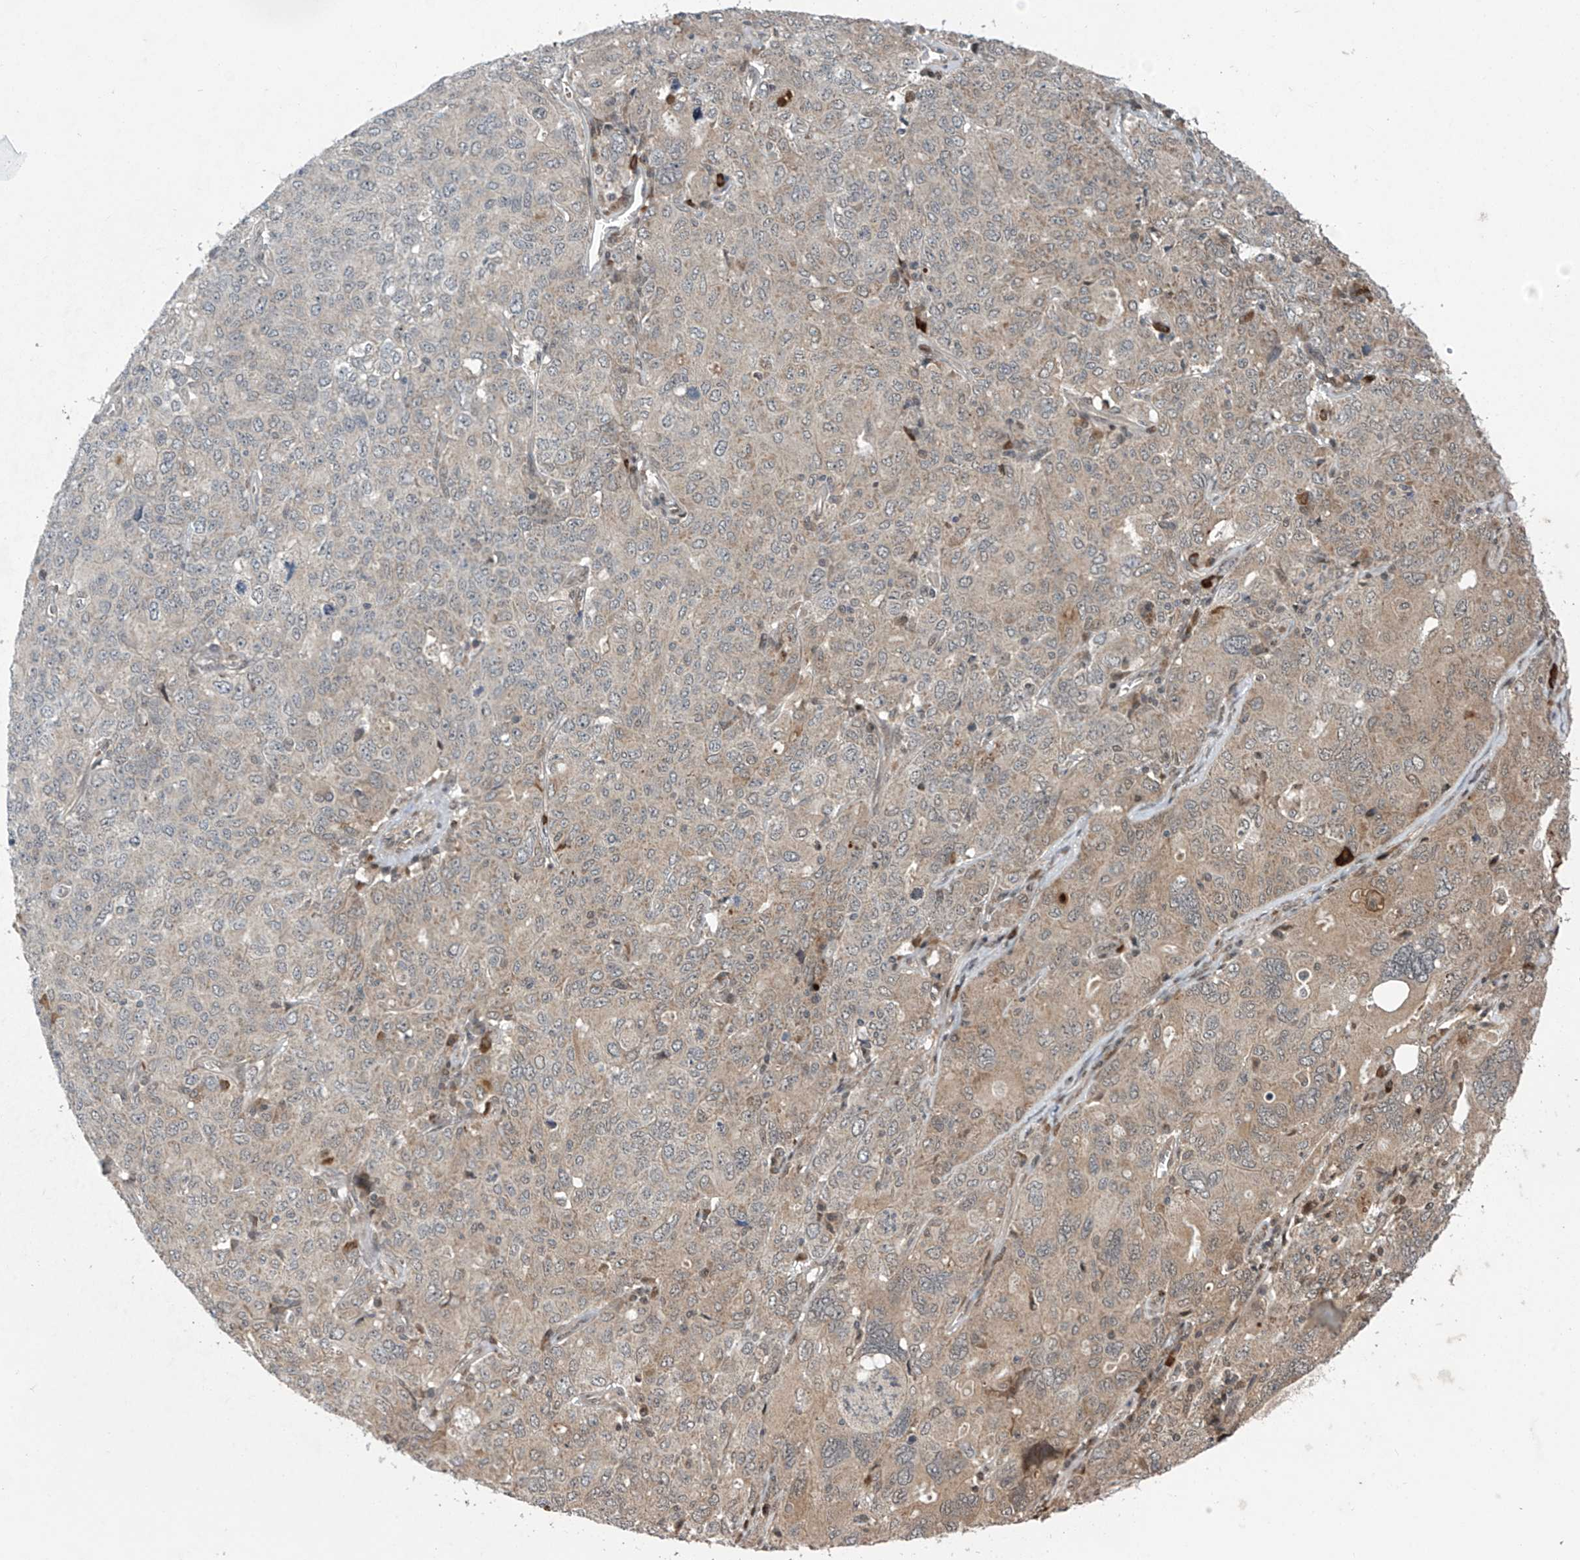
{"staining": {"intensity": "weak", "quantity": "25%-75%", "location": "cytoplasmic/membranous"}, "tissue": "ovarian cancer", "cell_type": "Tumor cells", "image_type": "cancer", "snomed": [{"axis": "morphology", "description": "Carcinoma, endometroid"}, {"axis": "topography", "description": "Ovary"}], "caption": "This is a histology image of IHC staining of endometroid carcinoma (ovarian), which shows weak staining in the cytoplasmic/membranous of tumor cells.", "gene": "ABHD13", "patient": {"sex": "female", "age": 62}}